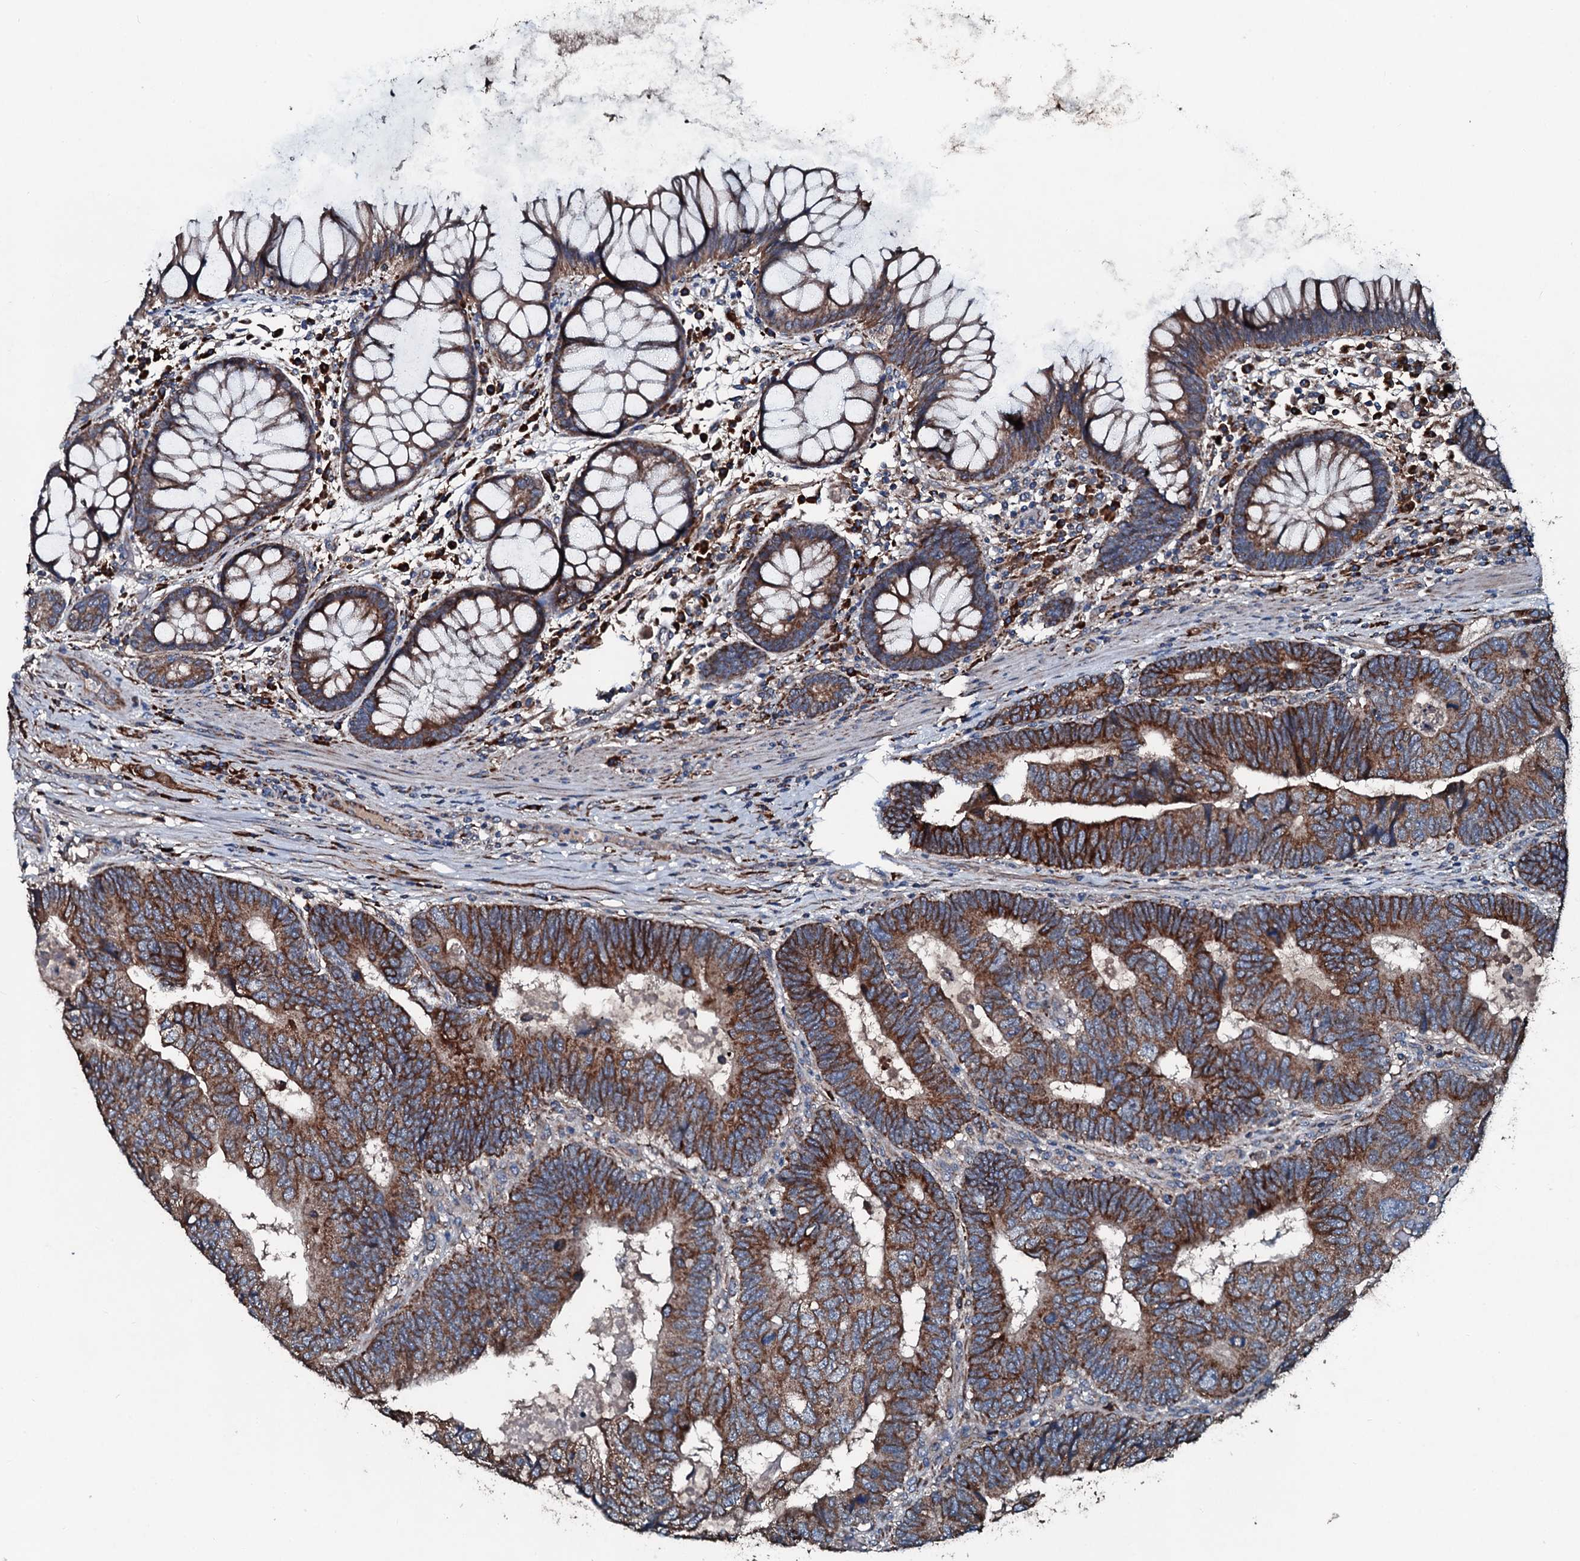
{"staining": {"intensity": "strong", "quantity": ">75%", "location": "cytoplasmic/membranous"}, "tissue": "colorectal cancer", "cell_type": "Tumor cells", "image_type": "cancer", "snomed": [{"axis": "morphology", "description": "Adenocarcinoma, NOS"}, {"axis": "topography", "description": "Colon"}], "caption": "The immunohistochemical stain shows strong cytoplasmic/membranous staining in tumor cells of colorectal cancer tissue.", "gene": "ACSS3", "patient": {"sex": "female", "age": 67}}